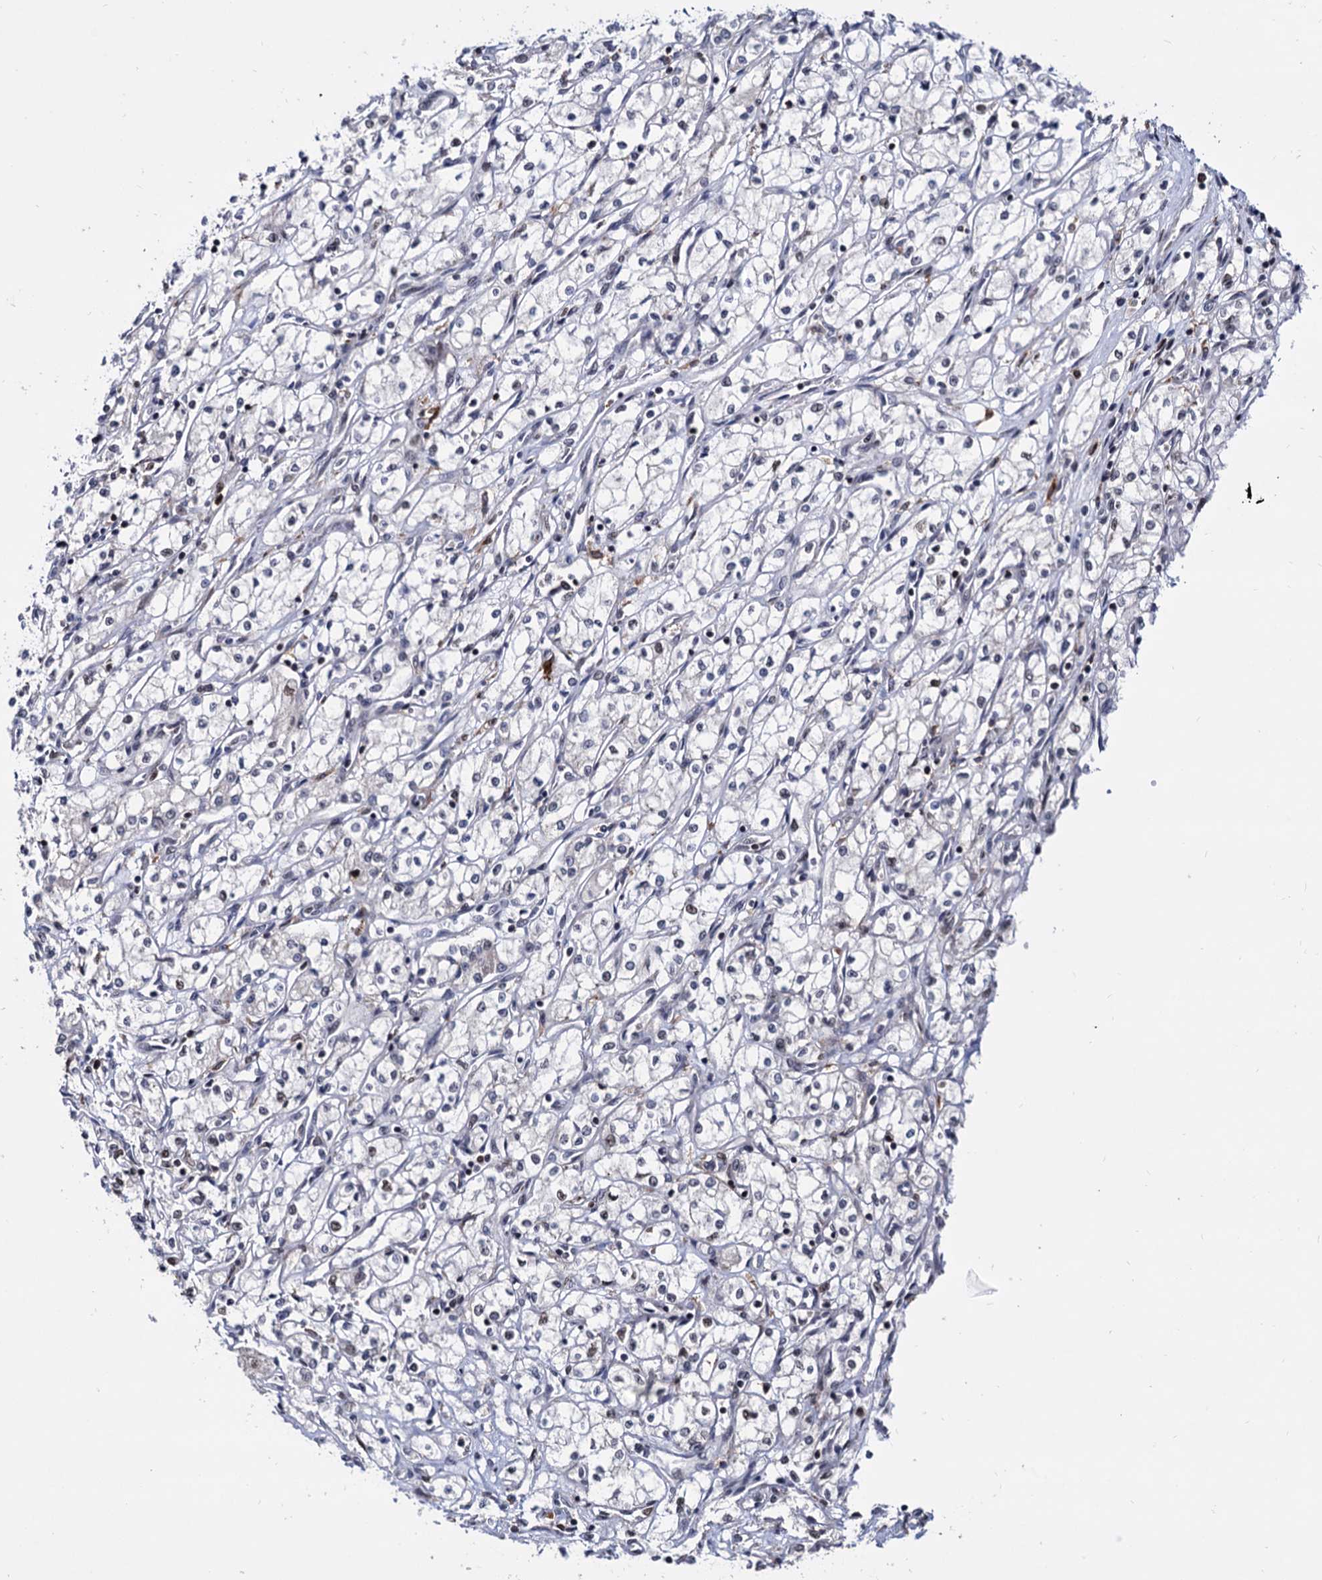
{"staining": {"intensity": "negative", "quantity": "none", "location": "none"}, "tissue": "renal cancer", "cell_type": "Tumor cells", "image_type": "cancer", "snomed": [{"axis": "morphology", "description": "Adenocarcinoma, NOS"}, {"axis": "topography", "description": "Kidney"}], "caption": "Immunohistochemistry micrograph of human renal cancer stained for a protein (brown), which shows no expression in tumor cells.", "gene": "RNASEH2B", "patient": {"sex": "male", "age": 59}}